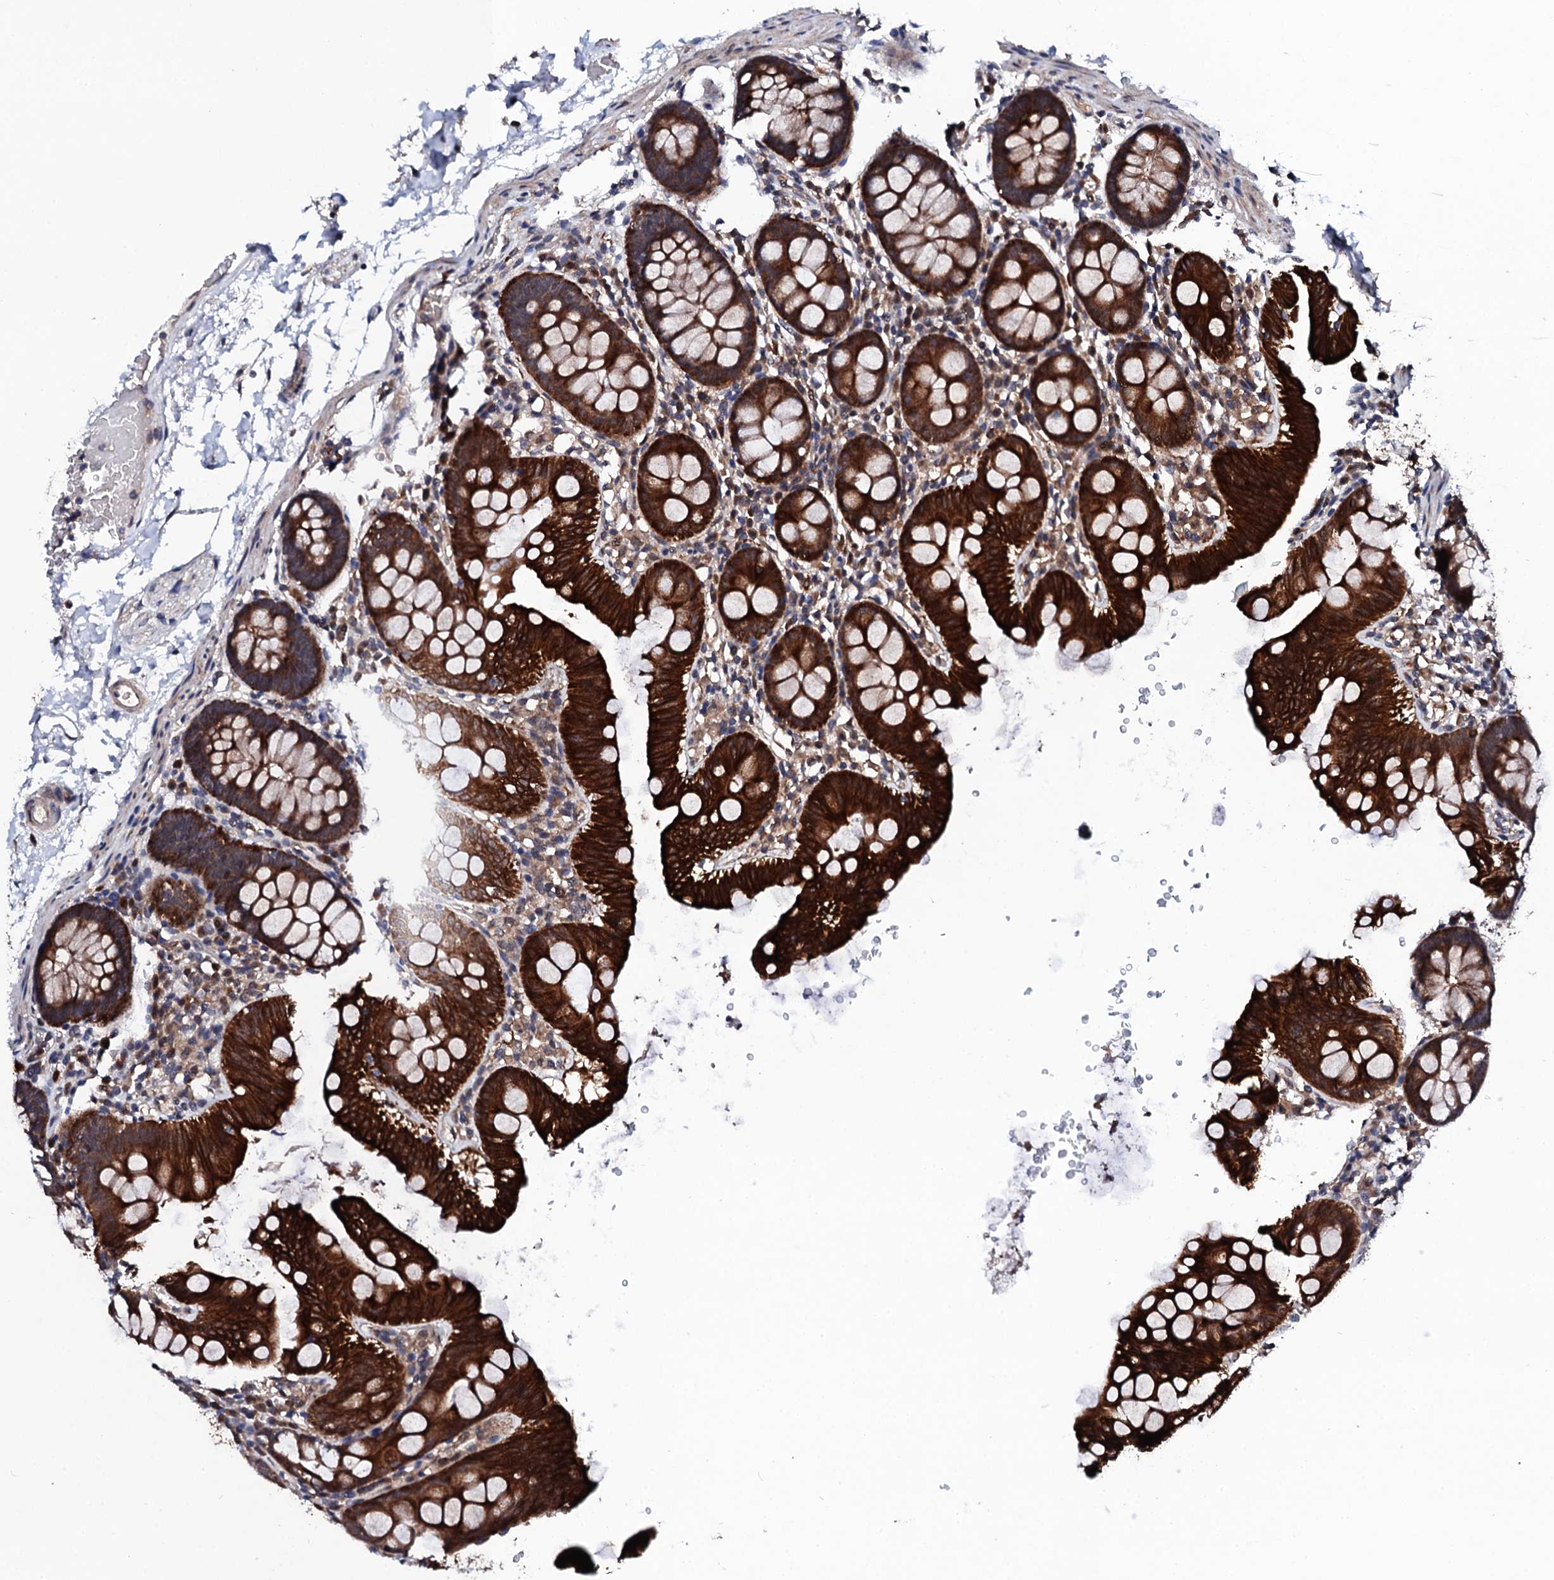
{"staining": {"intensity": "moderate", "quantity": "<25%", "location": "cytoplasmic/membranous"}, "tissue": "colon", "cell_type": "Endothelial cells", "image_type": "normal", "snomed": [{"axis": "morphology", "description": "Normal tissue, NOS"}, {"axis": "topography", "description": "Colon"}], "caption": "Immunohistochemistry histopathology image of normal human colon stained for a protein (brown), which shows low levels of moderate cytoplasmic/membranous expression in about <25% of endothelial cells.", "gene": "IP6K1", "patient": {"sex": "male", "age": 75}}